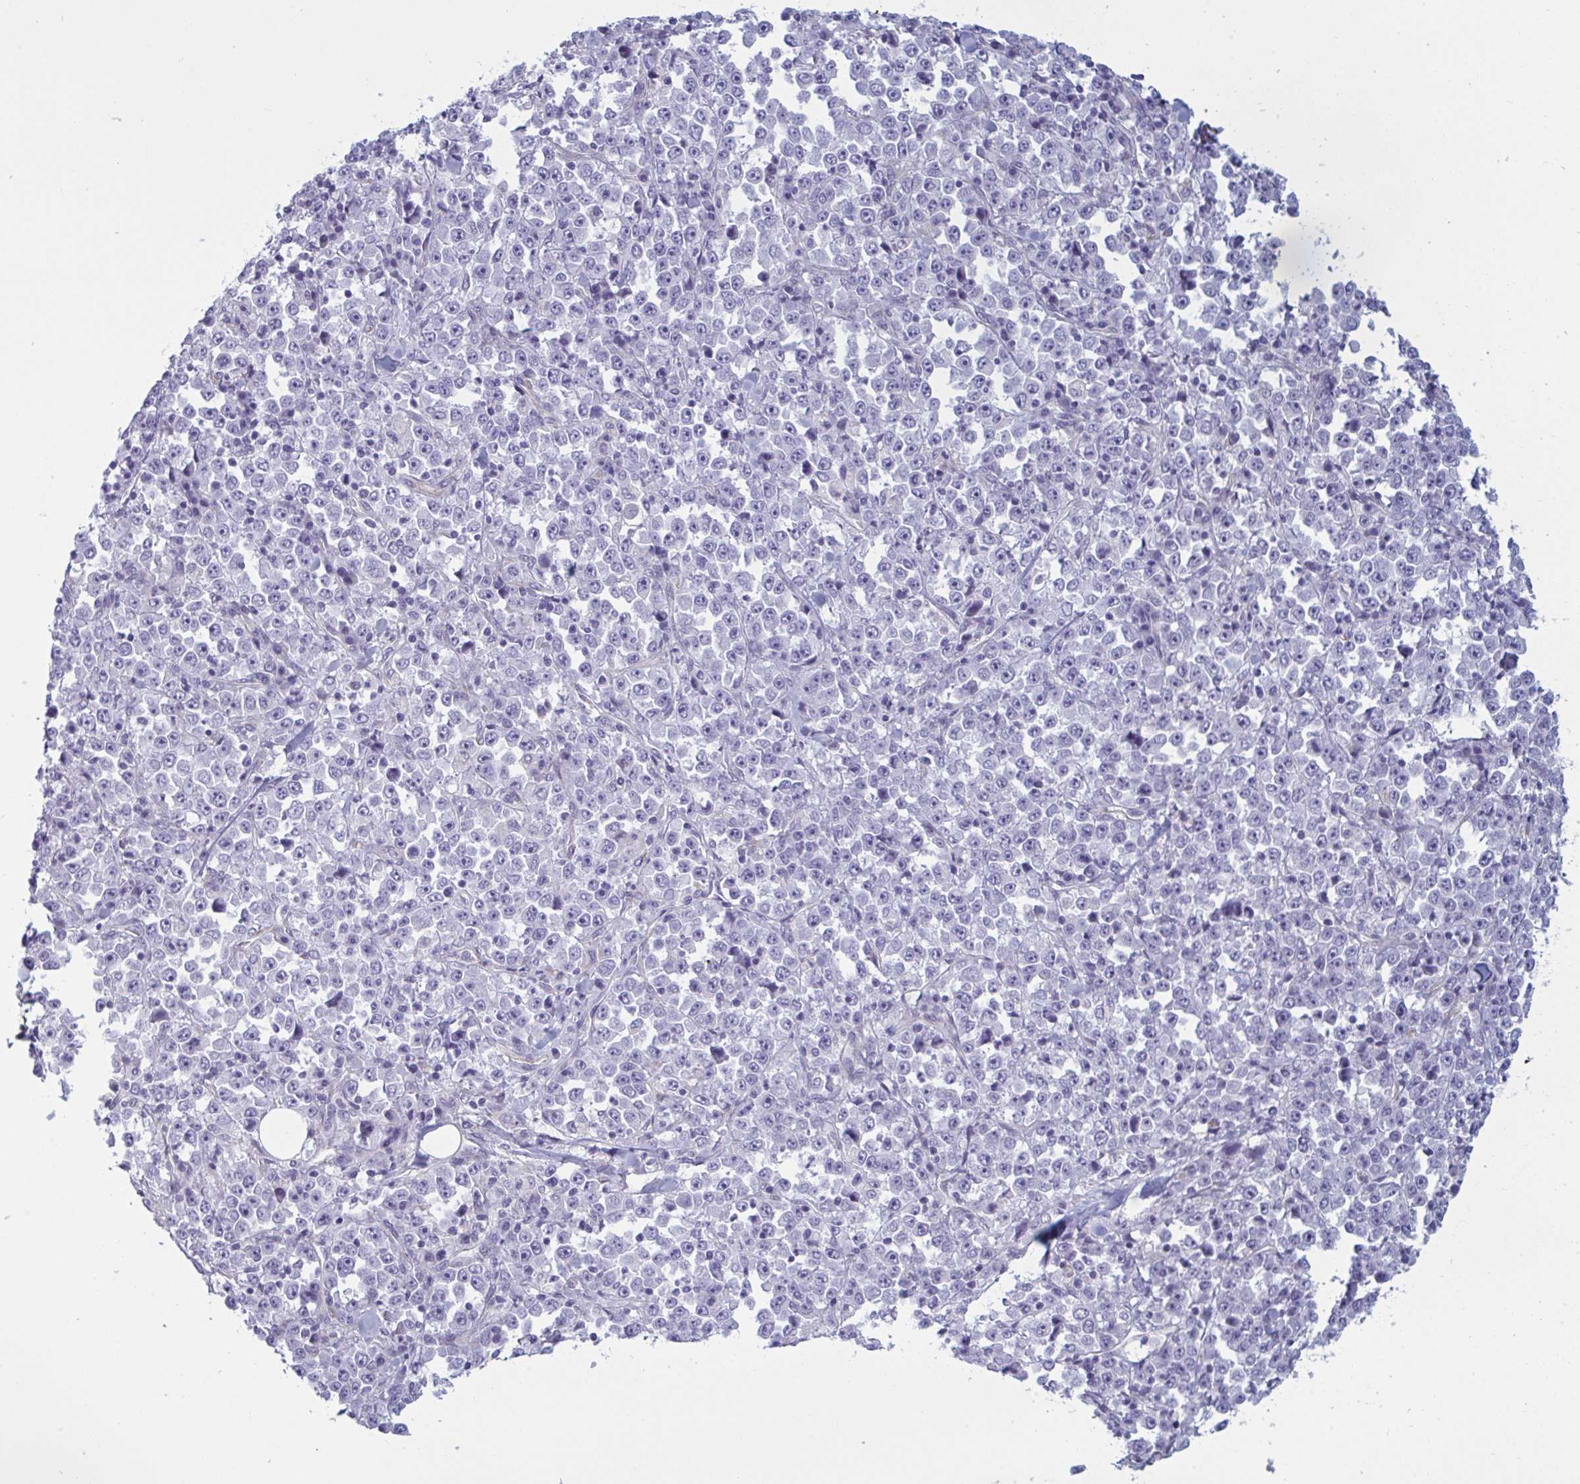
{"staining": {"intensity": "negative", "quantity": "none", "location": "none"}, "tissue": "stomach cancer", "cell_type": "Tumor cells", "image_type": "cancer", "snomed": [{"axis": "morphology", "description": "Normal tissue, NOS"}, {"axis": "morphology", "description": "Adenocarcinoma, NOS"}, {"axis": "topography", "description": "Stomach, upper"}, {"axis": "topography", "description": "Stomach"}], "caption": "This histopathology image is of stomach cancer (adenocarcinoma) stained with immunohistochemistry (IHC) to label a protein in brown with the nuclei are counter-stained blue. There is no staining in tumor cells. Nuclei are stained in blue.", "gene": "OR1L3", "patient": {"sex": "male", "age": 59}}